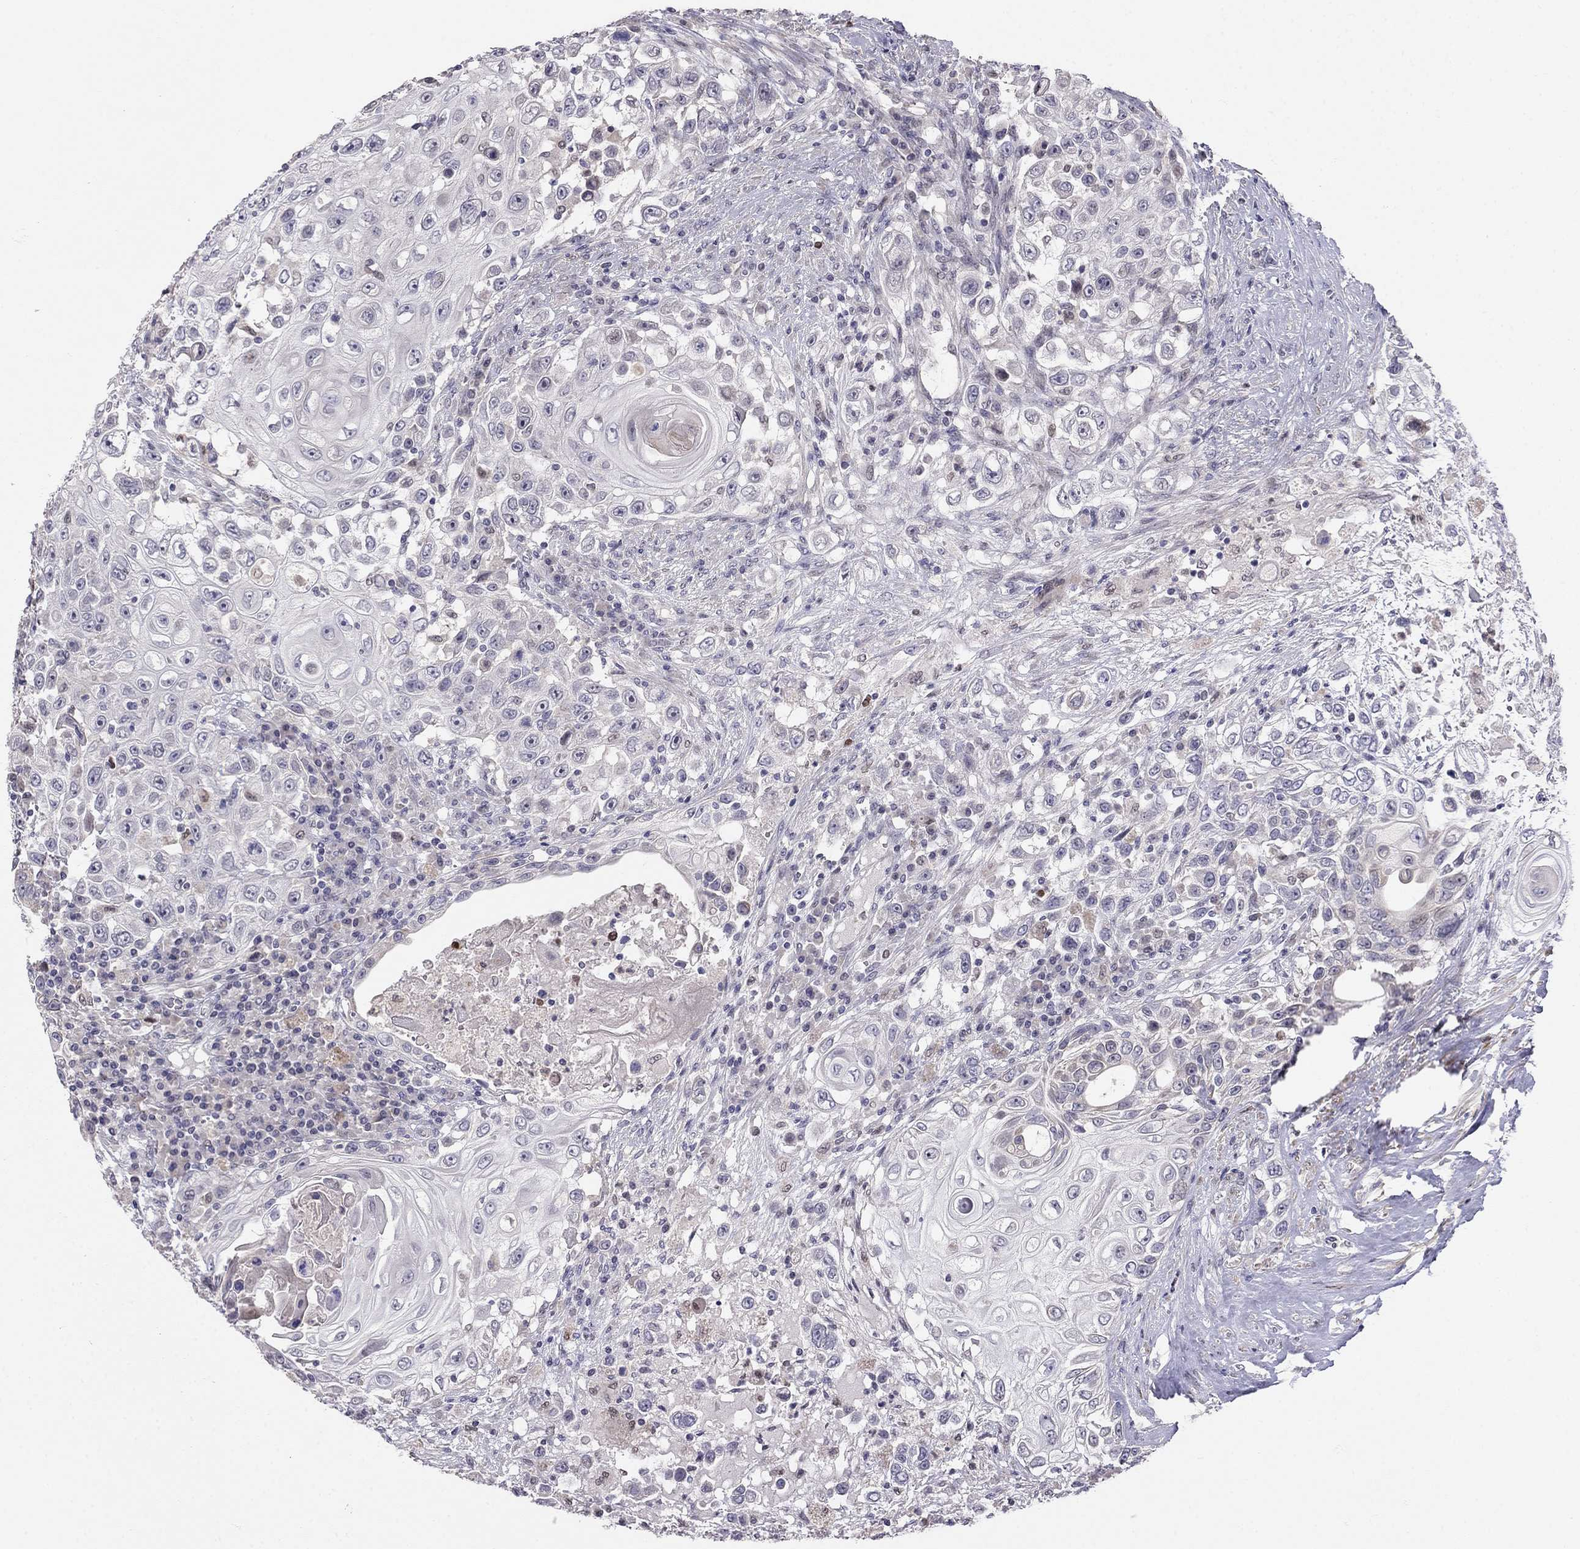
{"staining": {"intensity": "negative", "quantity": "none", "location": "none"}, "tissue": "urothelial cancer", "cell_type": "Tumor cells", "image_type": "cancer", "snomed": [{"axis": "morphology", "description": "Urothelial carcinoma, High grade"}, {"axis": "topography", "description": "Urinary bladder"}], "caption": "Immunohistochemistry of high-grade urothelial carcinoma exhibits no staining in tumor cells.", "gene": "LRRC39", "patient": {"sex": "female", "age": 56}}